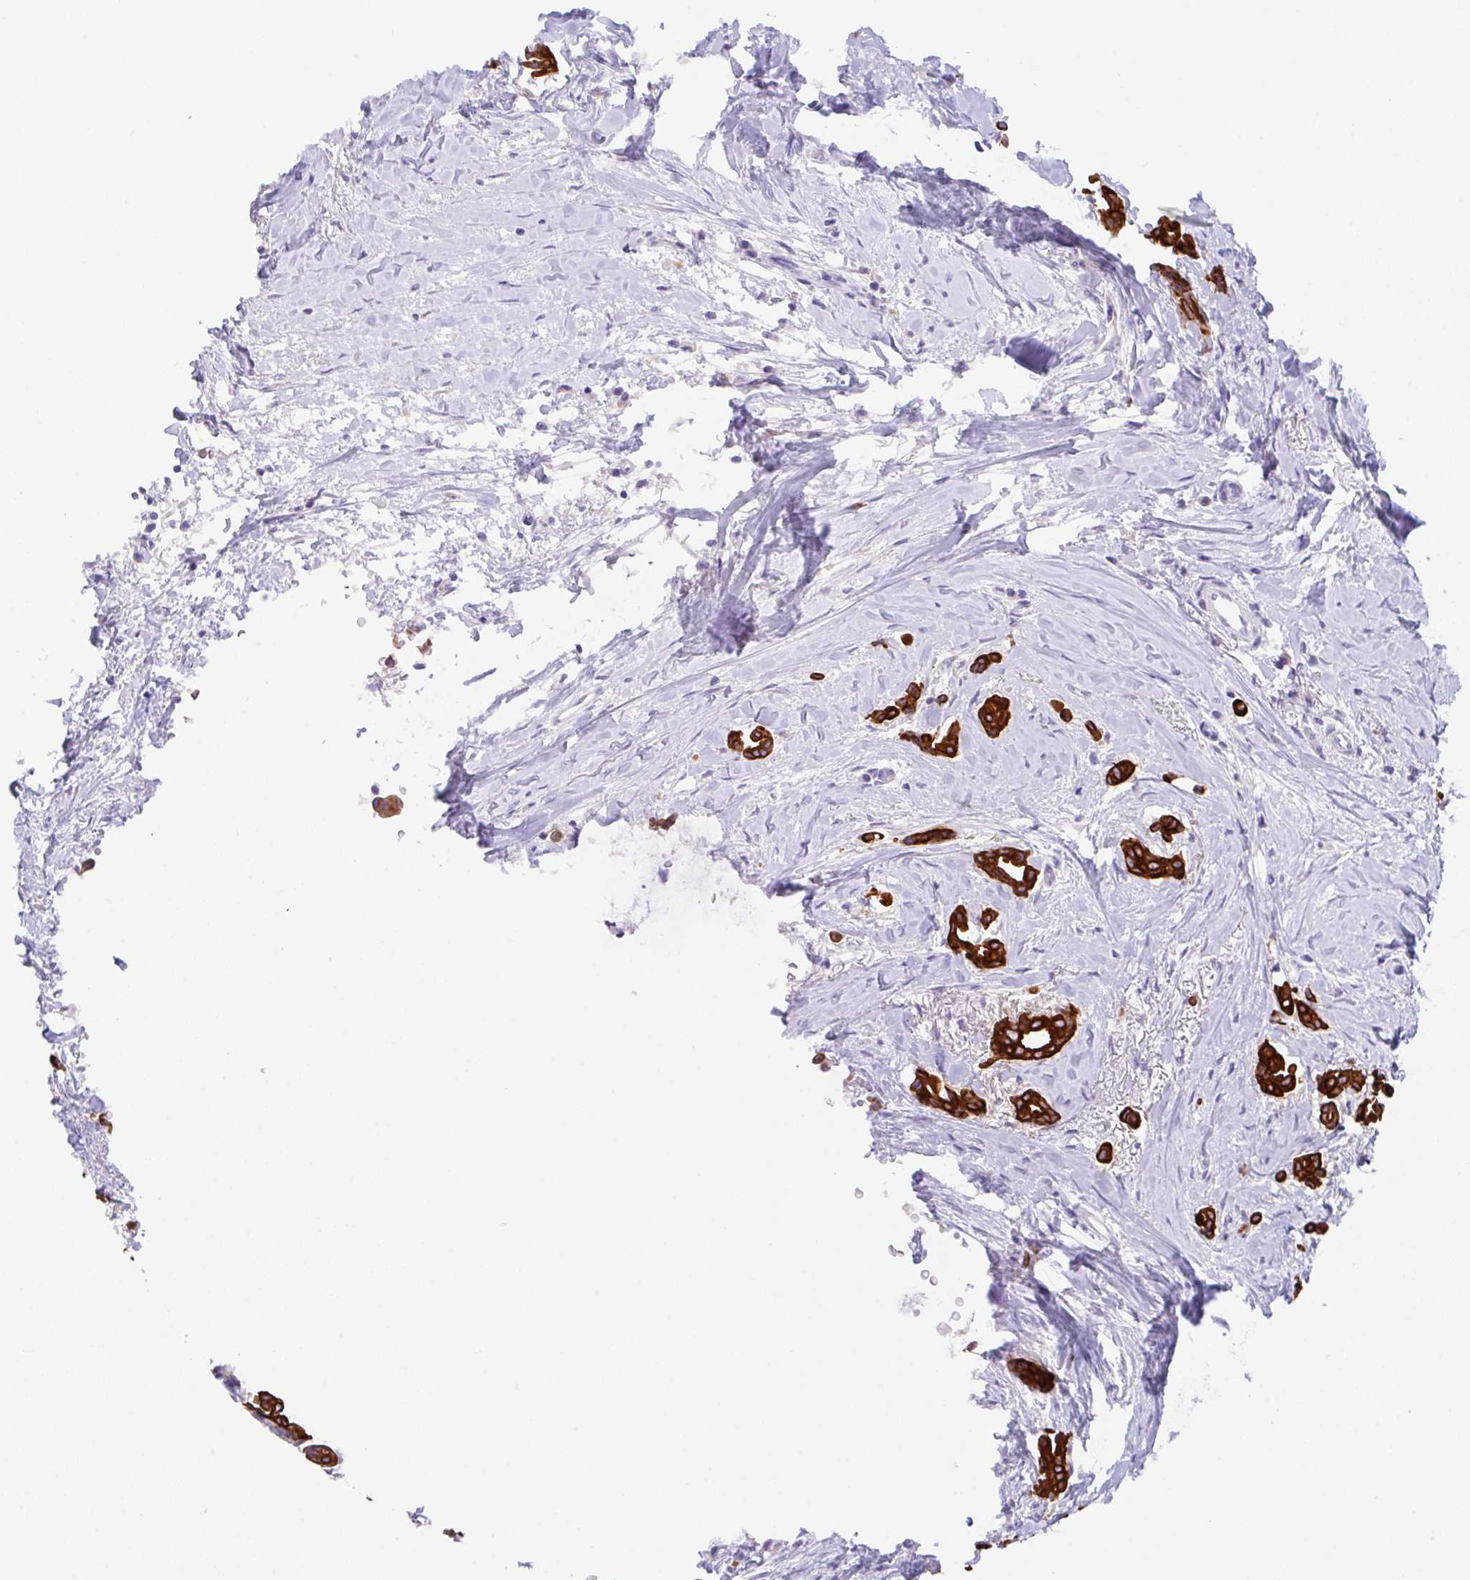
{"staining": {"intensity": "strong", "quantity": ">75%", "location": "cytoplasmic/membranous"}, "tissue": "breast cancer", "cell_type": "Tumor cells", "image_type": "cancer", "snomed": [{"axis": "morphology", "description": "Duct carcinoma"}, {"axis": "topography", "description": "Breast"}], "caption": "Human breast cancer stained for a protein (brown) demonstrates strong cytoplasmic/membranous positive positivity in approximately >75% of tumor cells.", "gene": "TRAF4", "patient": {"sex": "female", "age": 64}}